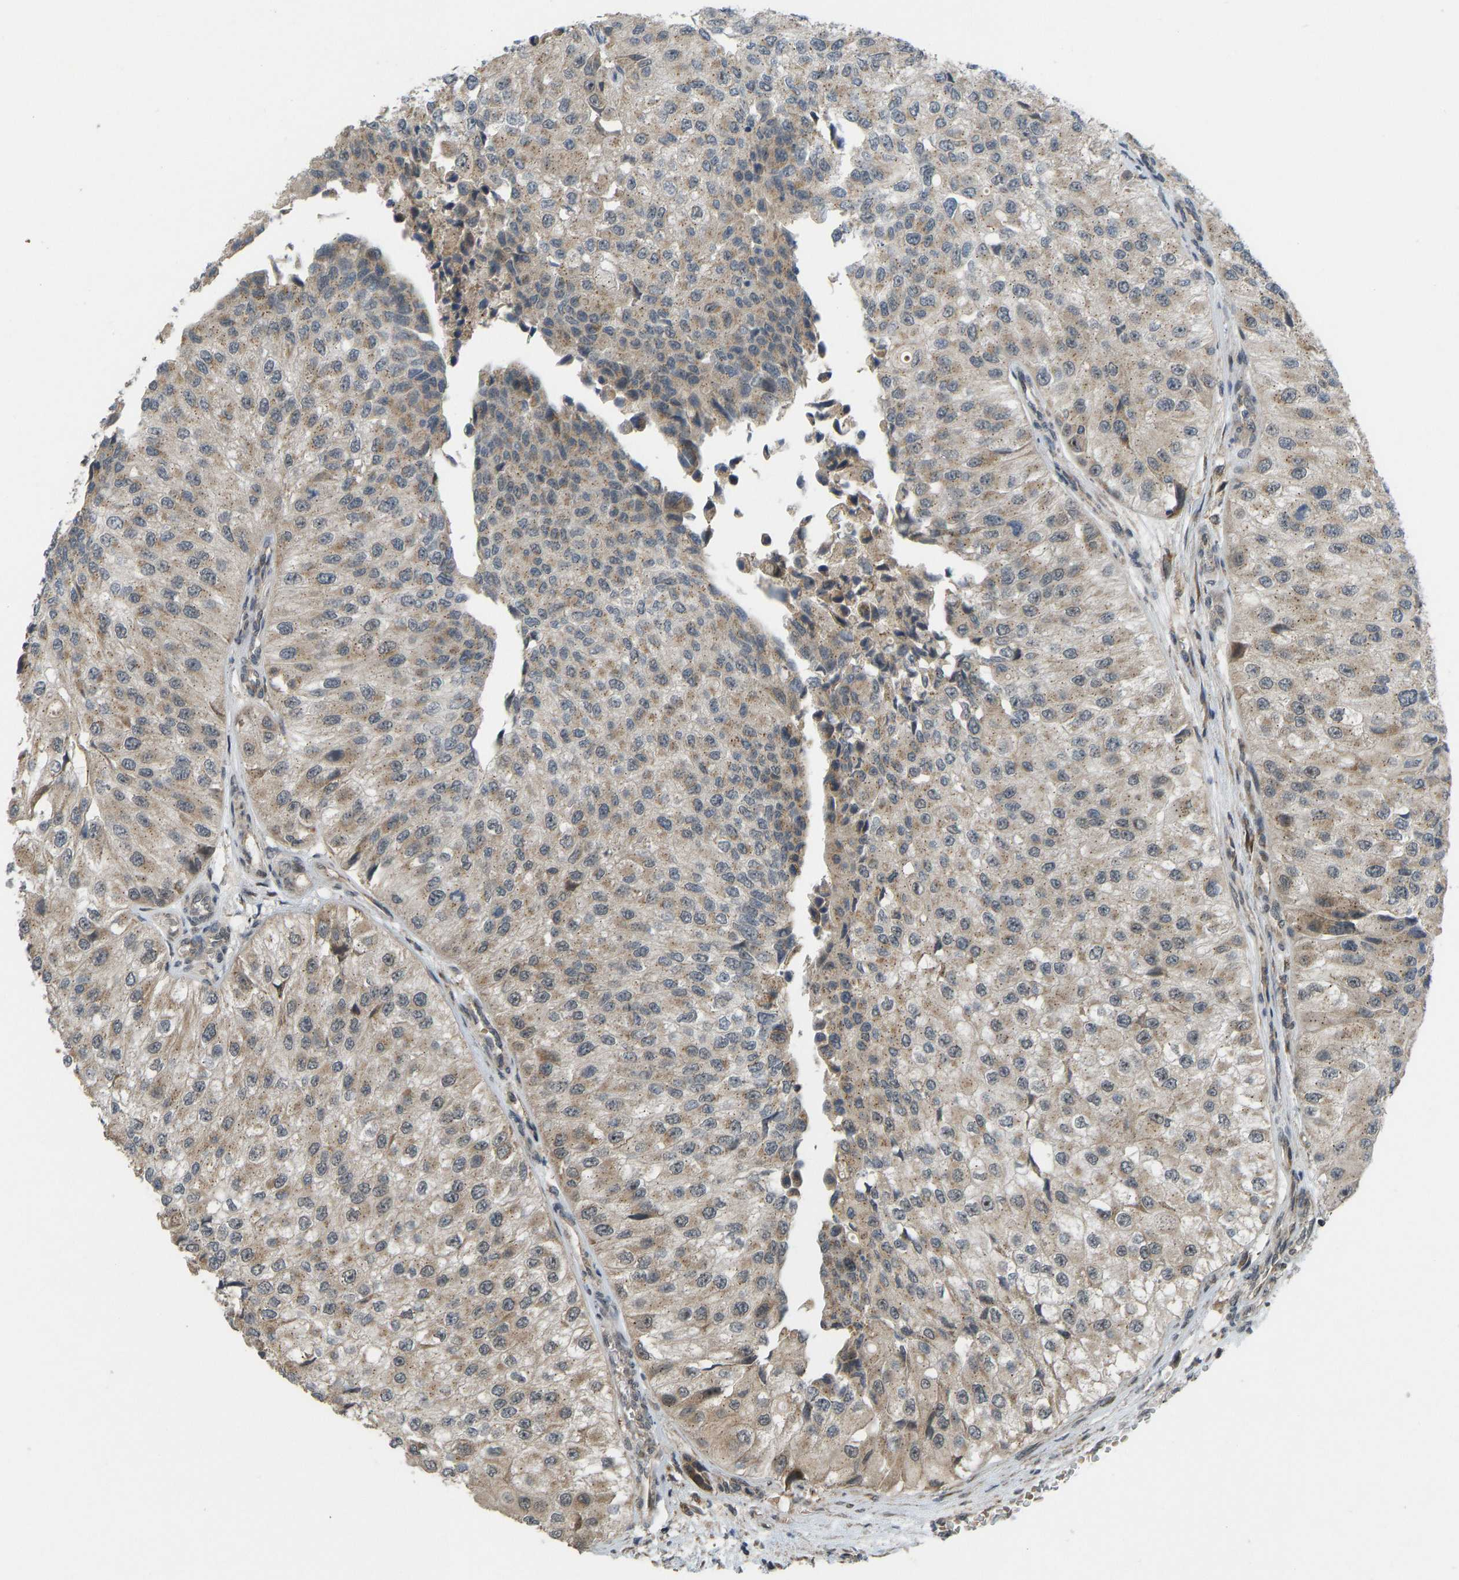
{"staining": {"intensity": "weak", "quantity": ">75%", "location": "cytoplasmic/membranous"}, "tissue": "urothelial cancer", "cell_type": "Tumor cells", "image_type": "cancer", "snomed": [{"axis": "morphology", "description": "Urothelial carcinoma, High grade"}, {"axis": "topography", "description": "Kidney"}, {"axis": "topography", "description": "Urinary bladder"}], "caption": "IHC (DAB) staining of human urothelial cancer demonstrates weak cytoplasmic/membranous protein positivity in approximately >75% of tumor cells.", "gene": "ACADS", "patient": {"sex": "male", "age": 77}}